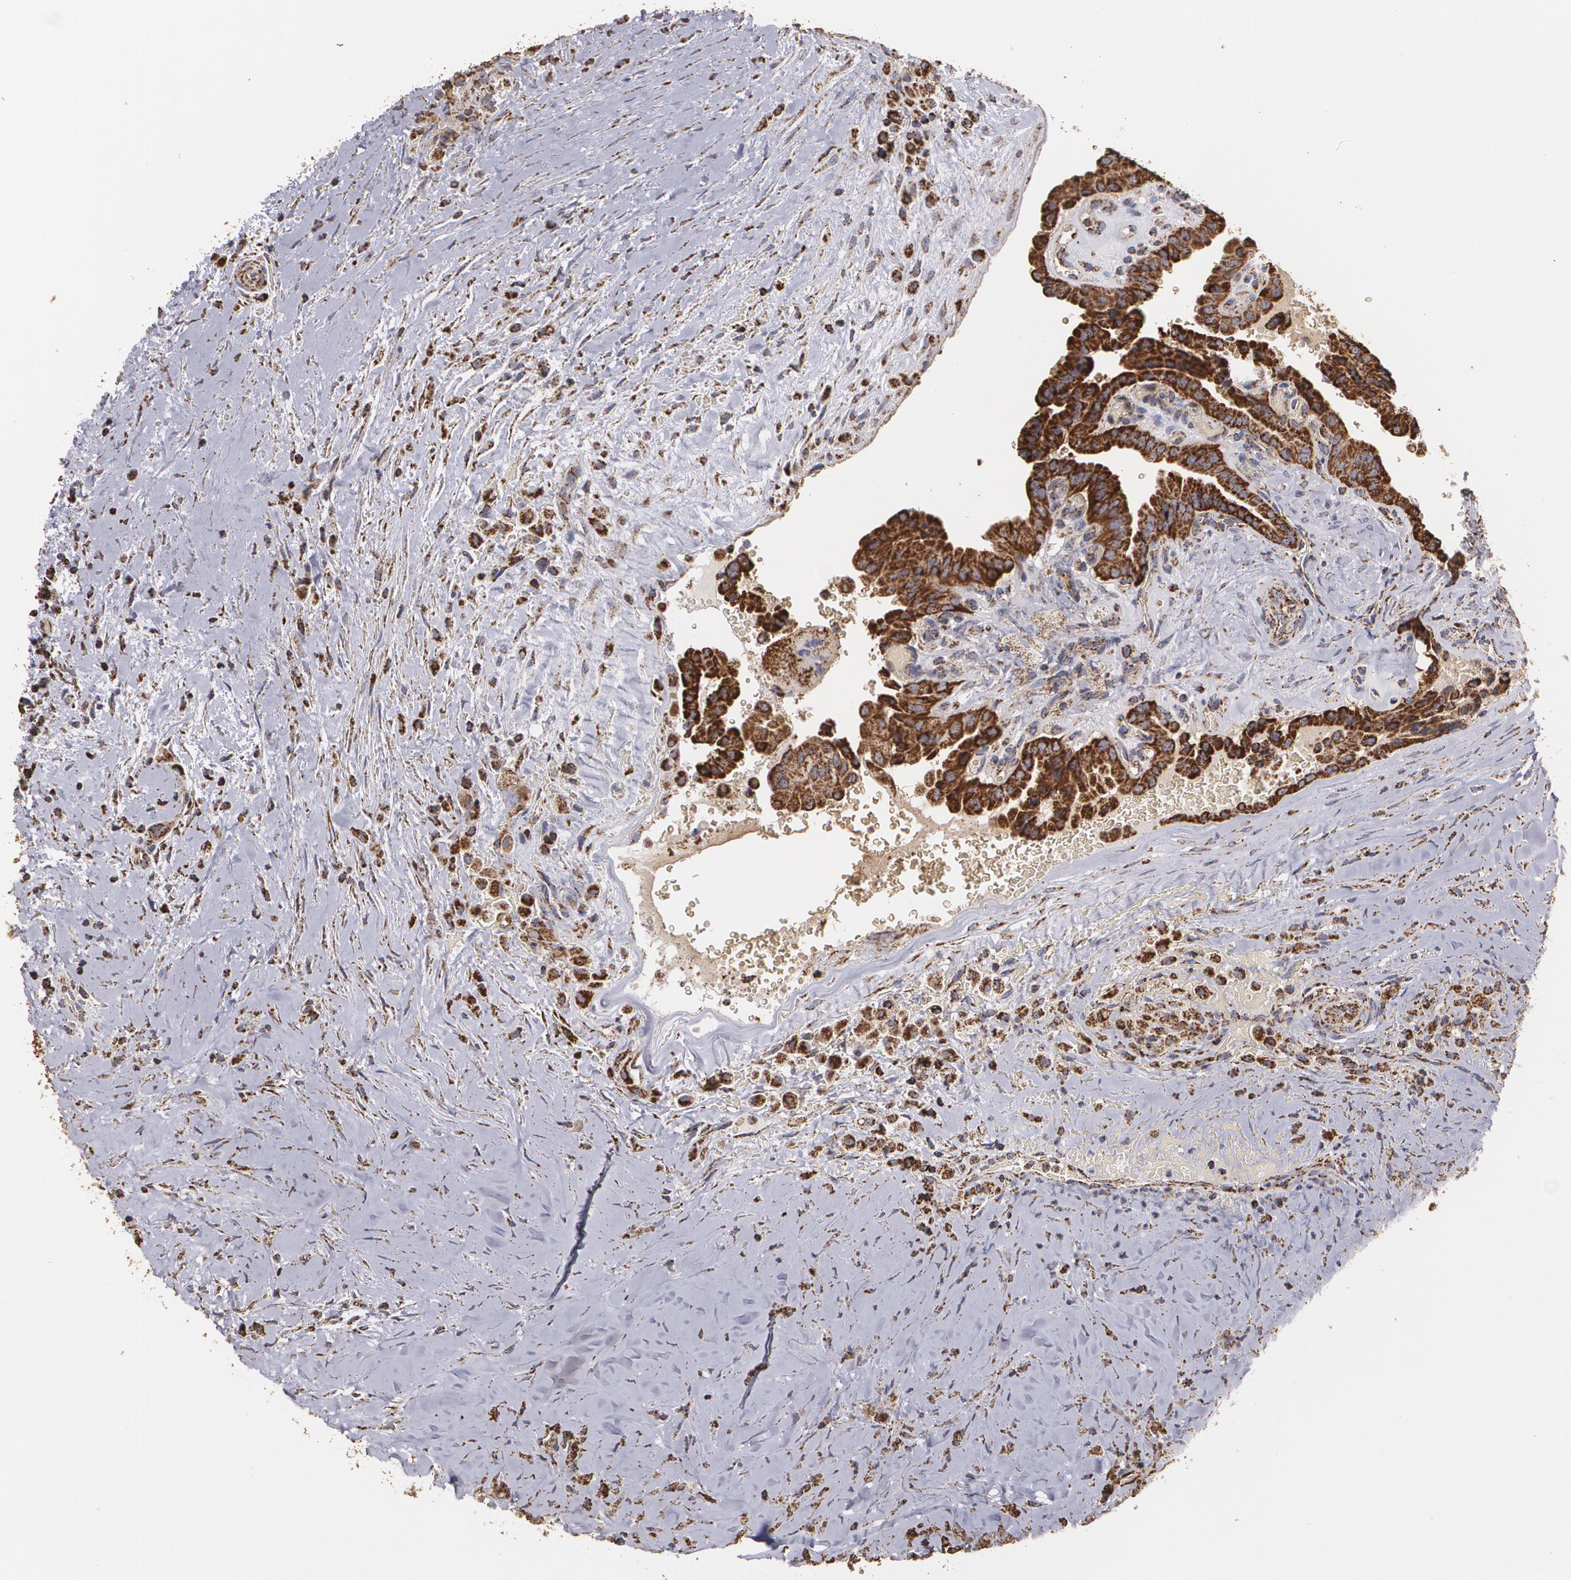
{"staining": {"intensity": "strong", "quantity": ">75%", "location": "cytoplasmic/membranous"}, "tissue": "thyroid cancer", "cell_type": "Tumor cells", "image_type": "cancer", "snomed": [{"axis": "morphology", "description": "Papillary adenocarcinoma, NOS"}, {"axis": "topography", "description": "Thyroid gland"}], "caption": "High-power microscopy captured an IHC image of thyroid papillary adenocarcinoma, revealing strong cytoplasmic/membranous expression in approximately >75% of tumor cells.", "gene": "HSPD1", "patient": {"sex": "male", "age": 87}}